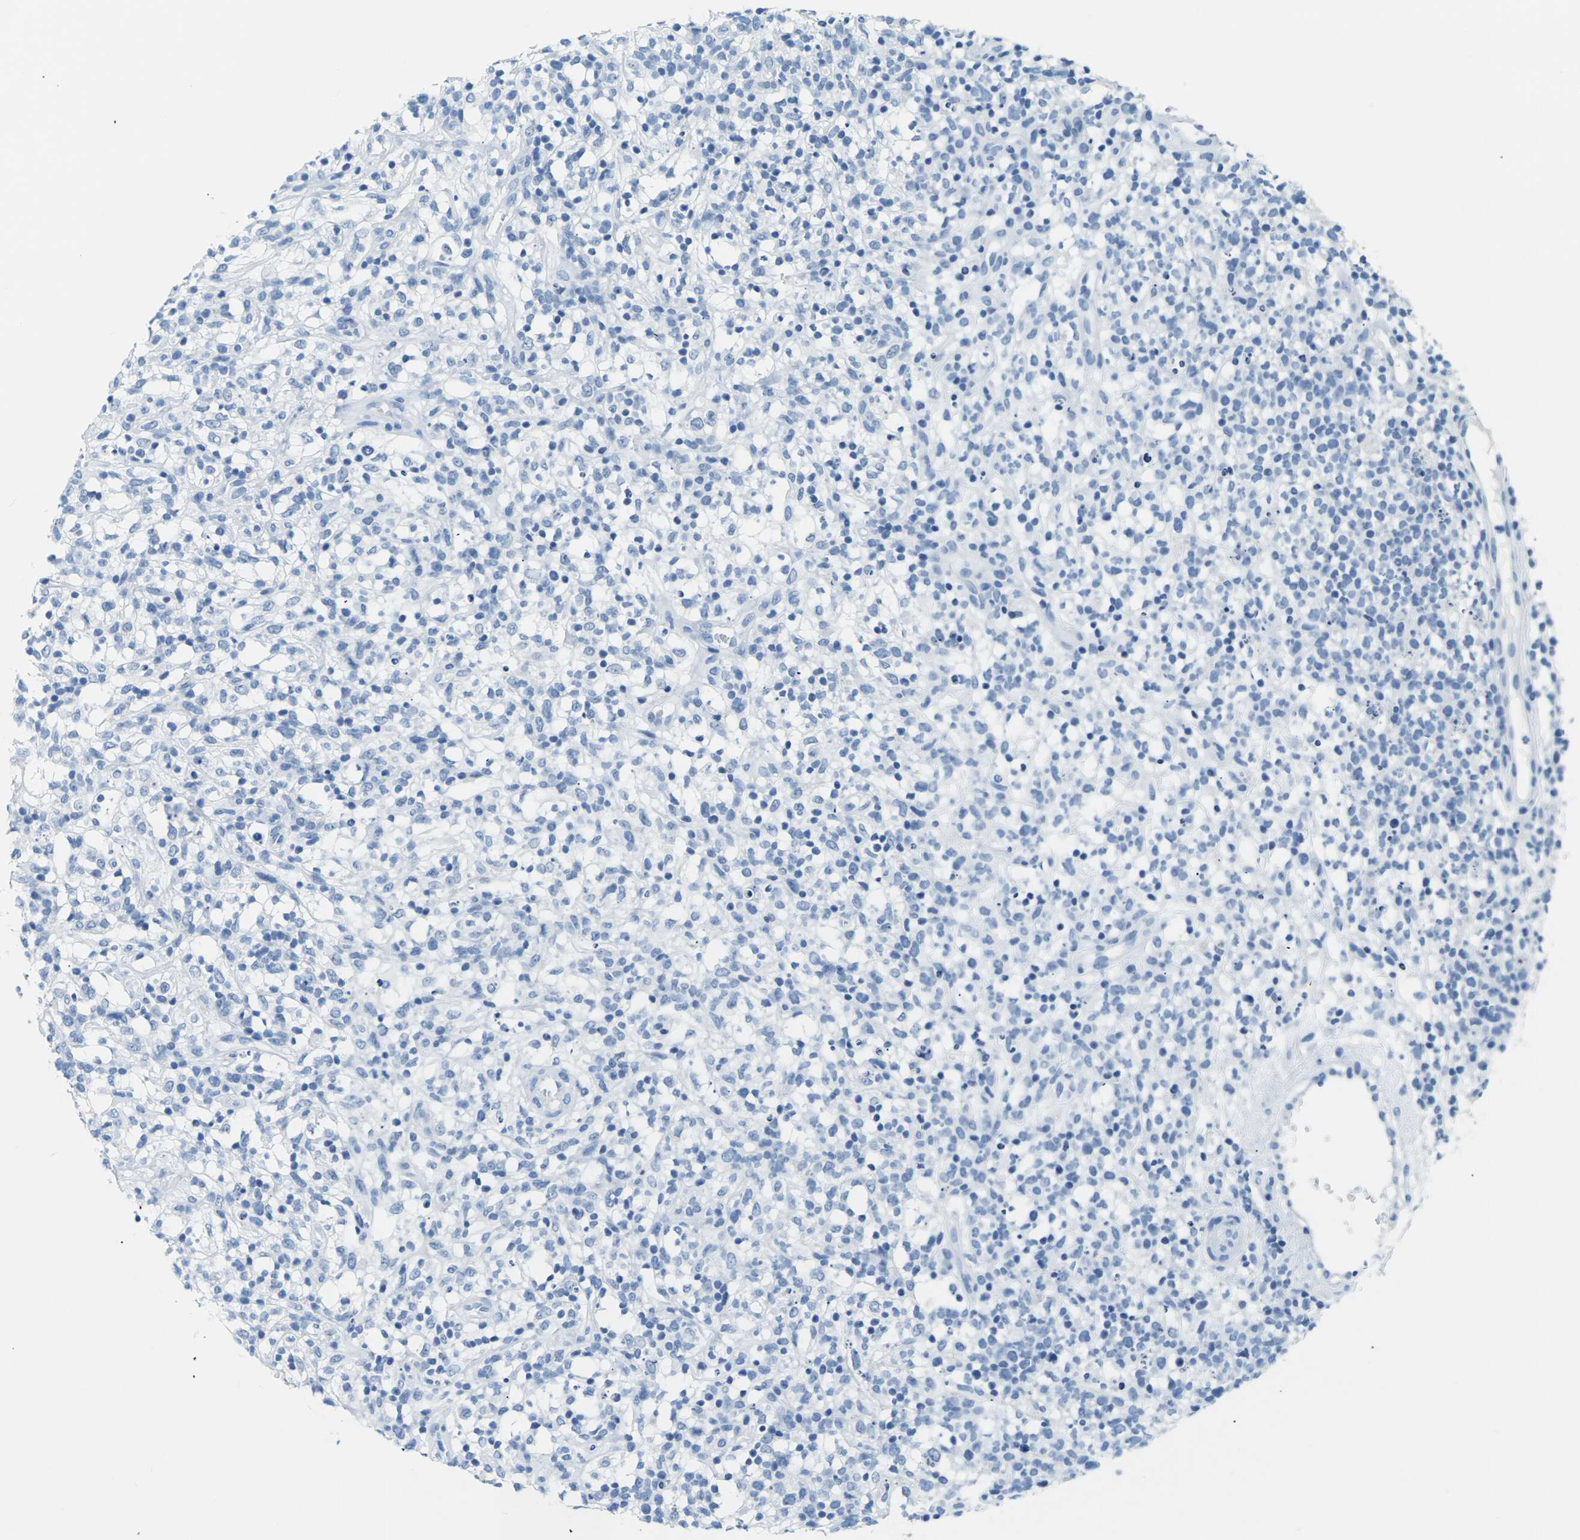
{"staining": {"intensity": "negative", "quantity": "none", "location": "none"}, "tissue": "lymphoma", "cell_type": "Tumor cells", "image_type": "cancer", "snomed": [{"axis": "morphology", "description": "Malignant lymphoma, non-Hodgkin's type, High grade"}, {"axis": "topography", "description": "Lymph node"}], "caption": "High power microscopy photomicrograph of an IHC image of lymphoma, revealing no significant expression in tumor cells.", "gene": "CLDN7", "patient": {"sex": "female", "age": 73}}